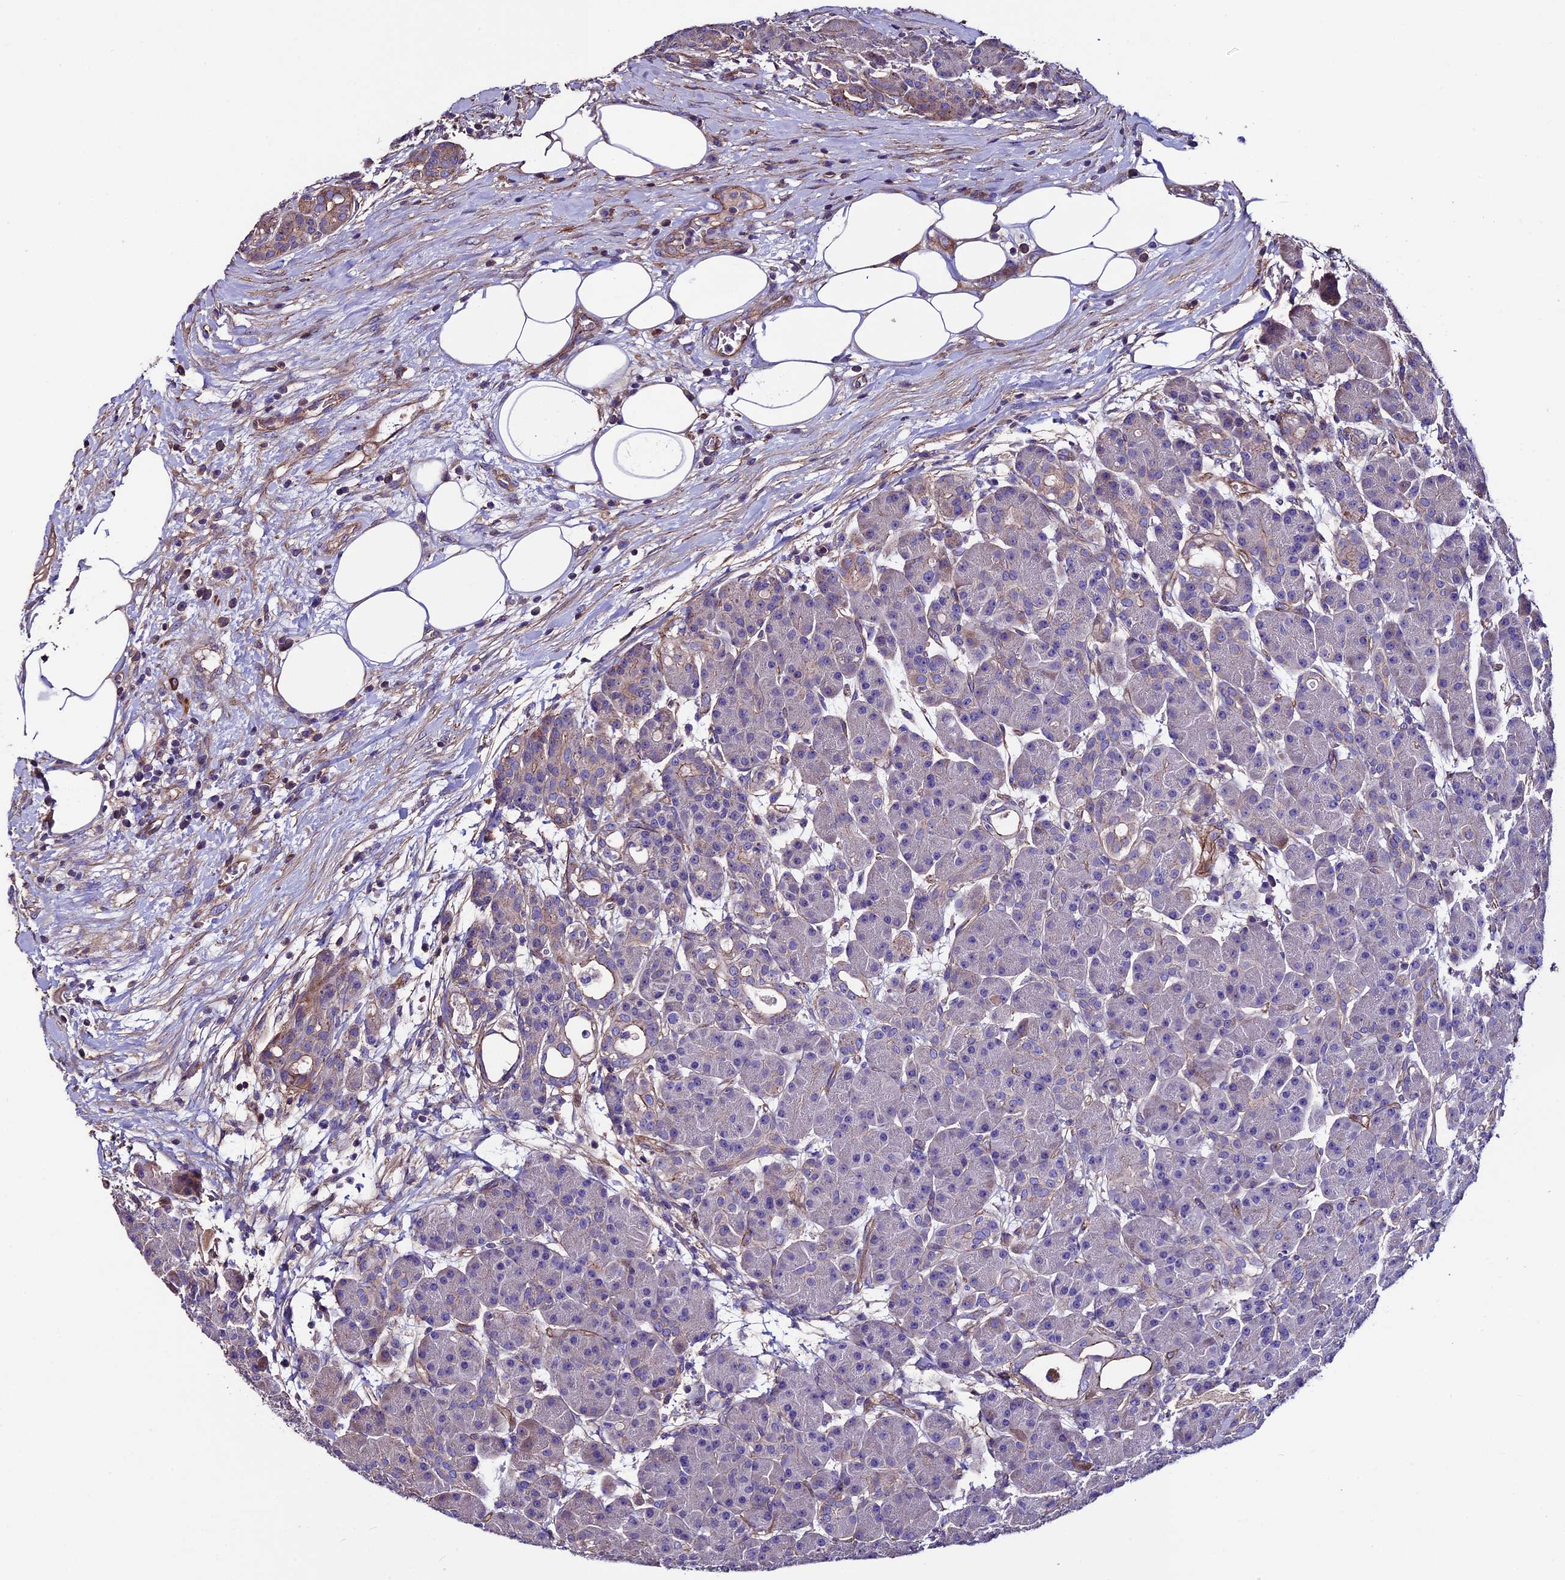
{"staining": {"intensity": "moderate", "quantity": "<25%", "location": "cytoplasmic/membranous"}, "tissue": "pancreas", "cell_type": "Exocrine glandular cells", "image_type": "normal", "snomed": [{"axis": "morphology", "description": "Normal tissue, NOS"}, {"axis": "topography", "description": "Pancreas"}], "caption": "Pancreas stained with DAB (3,3'-diaminobenzidine) immunohistochemistry (IHC) reveals low levels of moderate cytoplasmic/membranous staining in approximately <25% of exocrine glandular cells.", "gene": "EVA1B", "patient": {"sex": "male", "age": 63}}